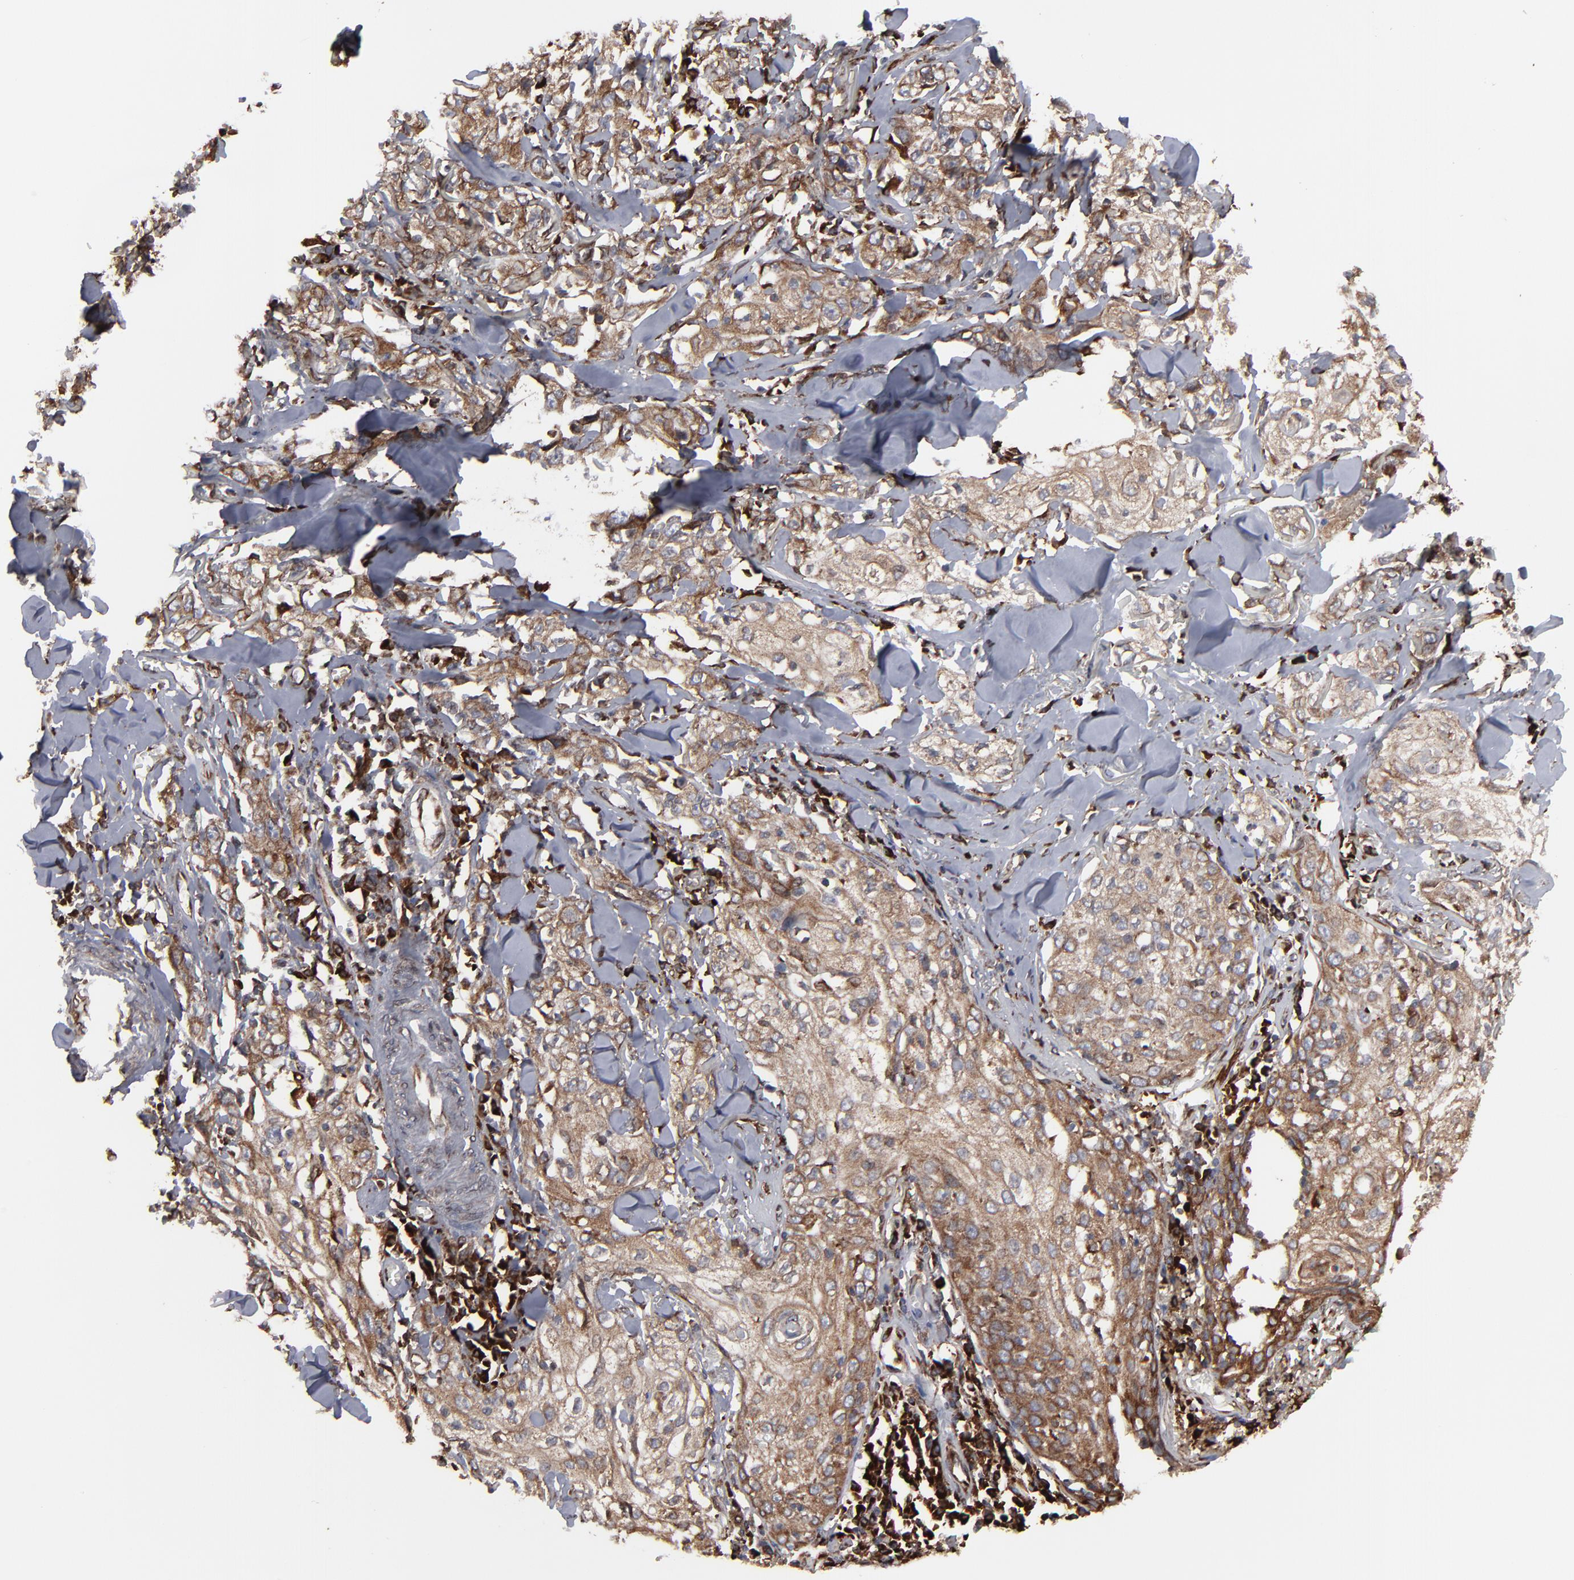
{"staining": {"intensity": "moderate", "quantity": ">75%", "location": "cytoplasmic/membranous"}, "tissue": "skin cancer", "cell_type": "Tumor cells", "image_type": "cancer", "snomed": [{"axis": "morphology", "description": "Squamous cell carcinoma, NOS"}, {"axis": "topography", "description": "Skin"}], "caption": "Brown immunohistochemical staining in squamous cell carcinoma (skin) demonstrates moderate cytoplasmic/membranous staining in about >75% of tumor cells.", "gene": "CNIH1", "patient": {"sex": "male", "age": 65}}